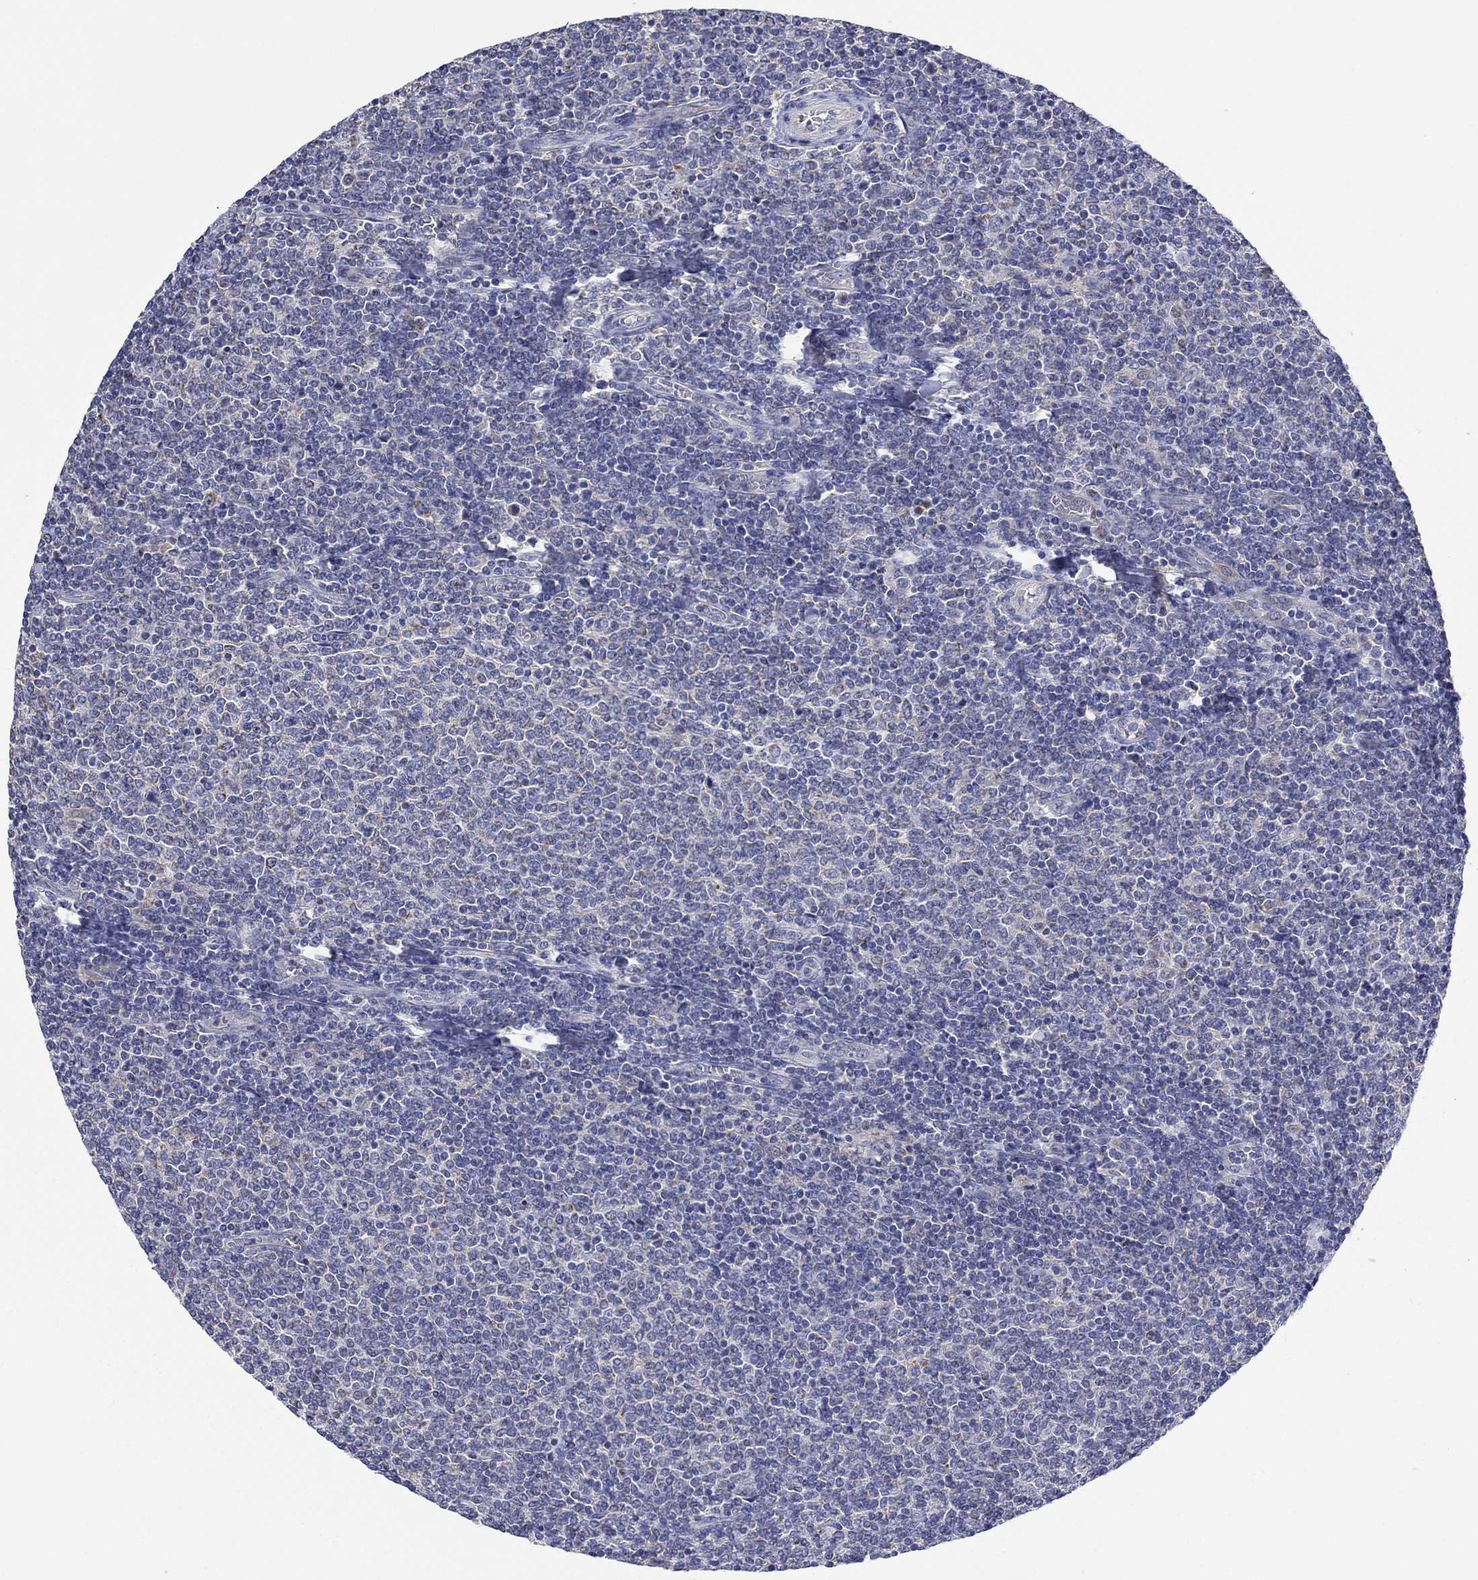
{"staining": {"intensity": "negative", "quantity": "none", "location": "none"}, "tissue": "lymphoma", "cell_type": "Tumor cells", "image_type": "cancer", "snomed": [{"axis": "morphology", "description": "Malignant lymphoma, non-Hodgkin's type, Low grade"}, {"axis": "topography", "description": "Lymph node"}], "caption": "Low-grade malignant lymphoma, non-Hodgkin's type stained for a protein using IHC exhibits no positivity tumor cells.", "gene": "CLVS1", "patient": {"sex": "male", "age": 52}}